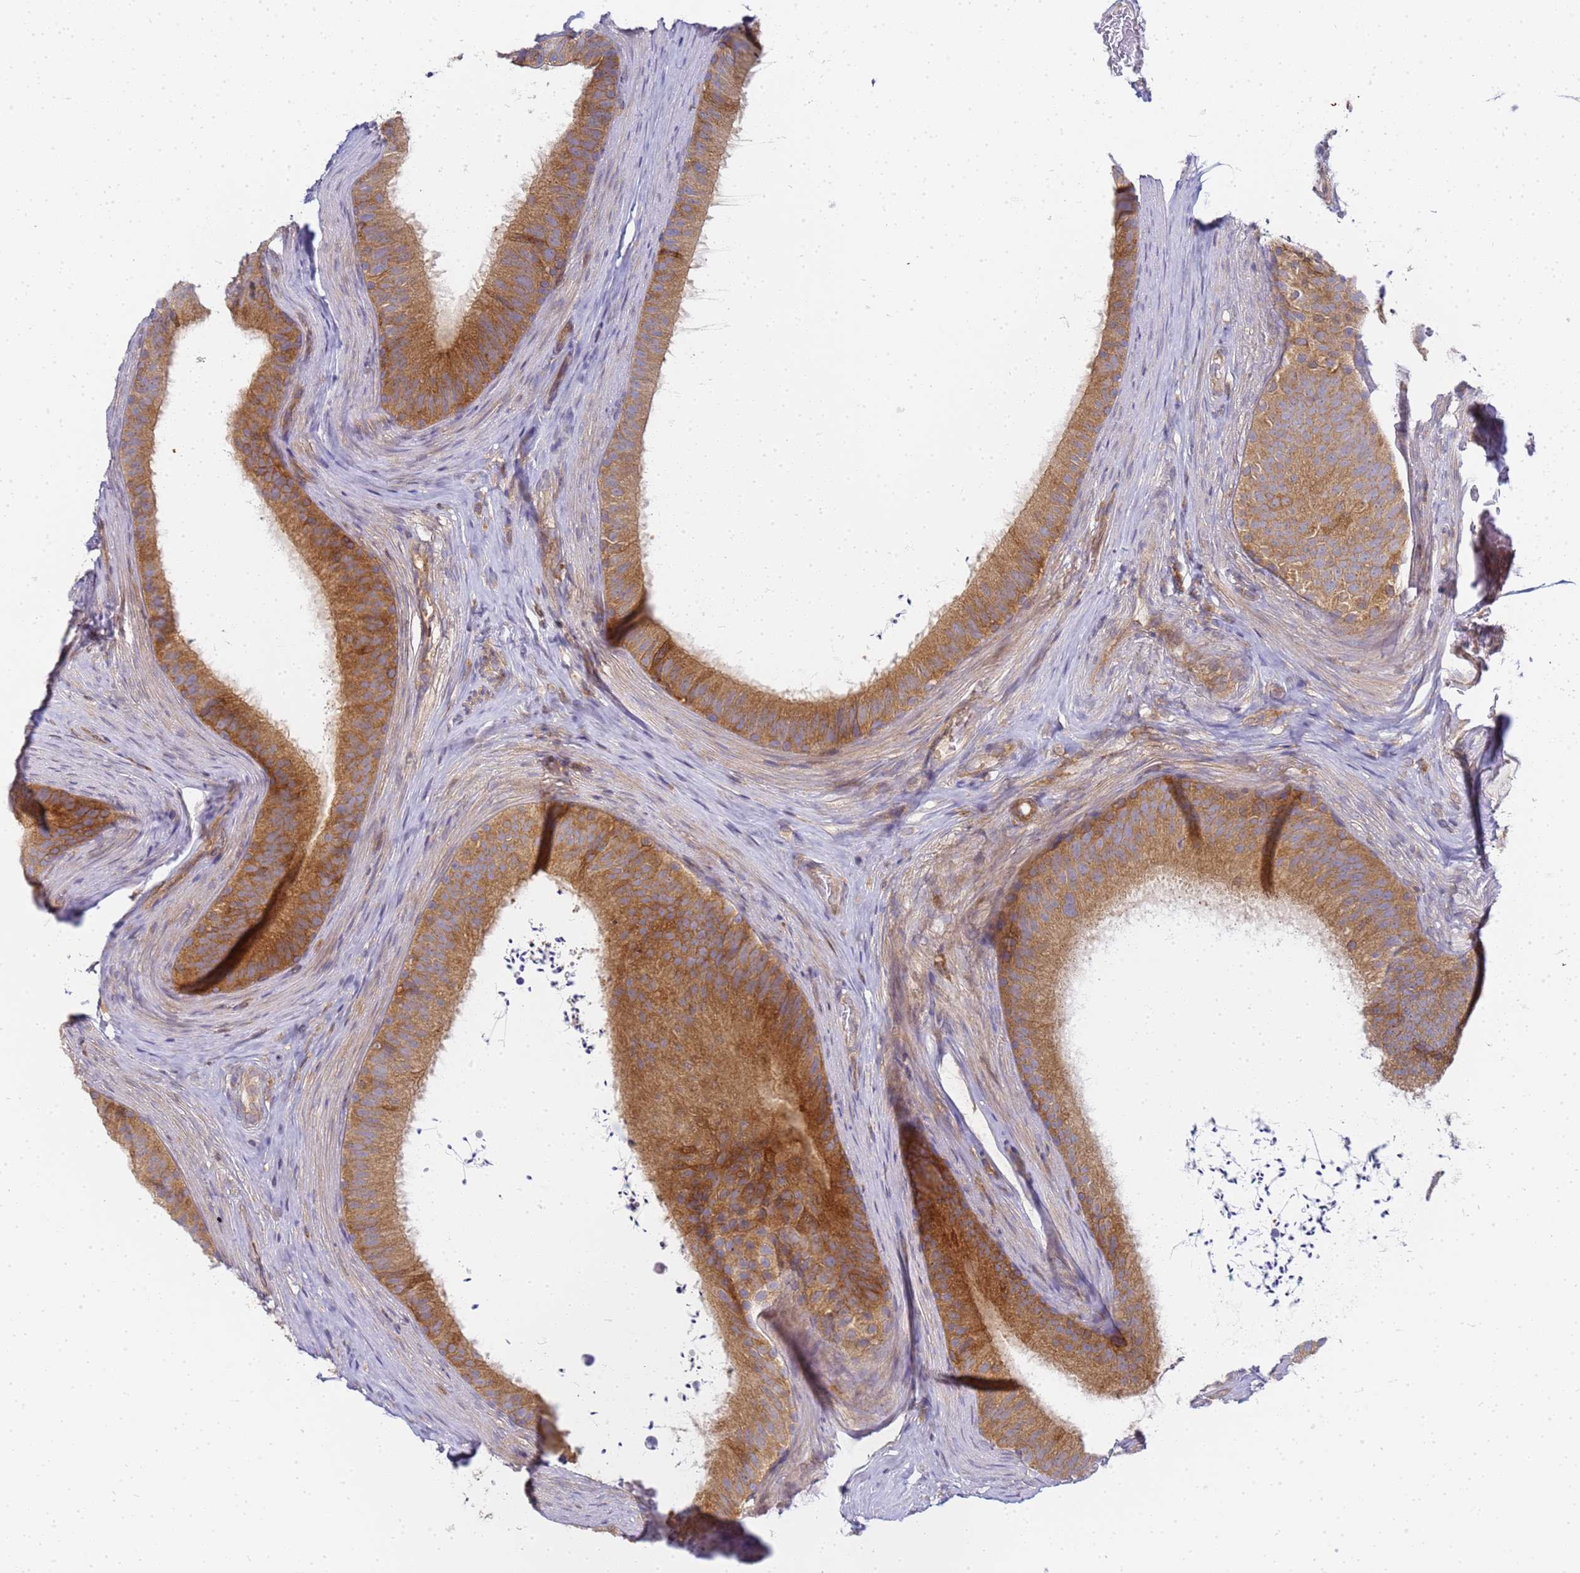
{"staining": {"intensity": "moderate", "quantity": ">75%", "location": "cytoplasmic/membranous"}, "tissue": "epididymis", "cell_type": "Glandular cells", "image_type": "normal", "snomed": [{"axis": "morphology", "description": "Normal tissue, NOS"}, {"axis": "topography", "description": "Testis"}, {"axis": "topography", "description": "Epididymis"}], "caption": "An immunohistochemistry (IHC) histopathology image of benign tissue is shown. Protein staining in brown shows moderate cytoplasmic/membranous positivity in epididymis within glandular cells.", "gene": "CHM", "patient": {"sex": "male", "age": 41}}